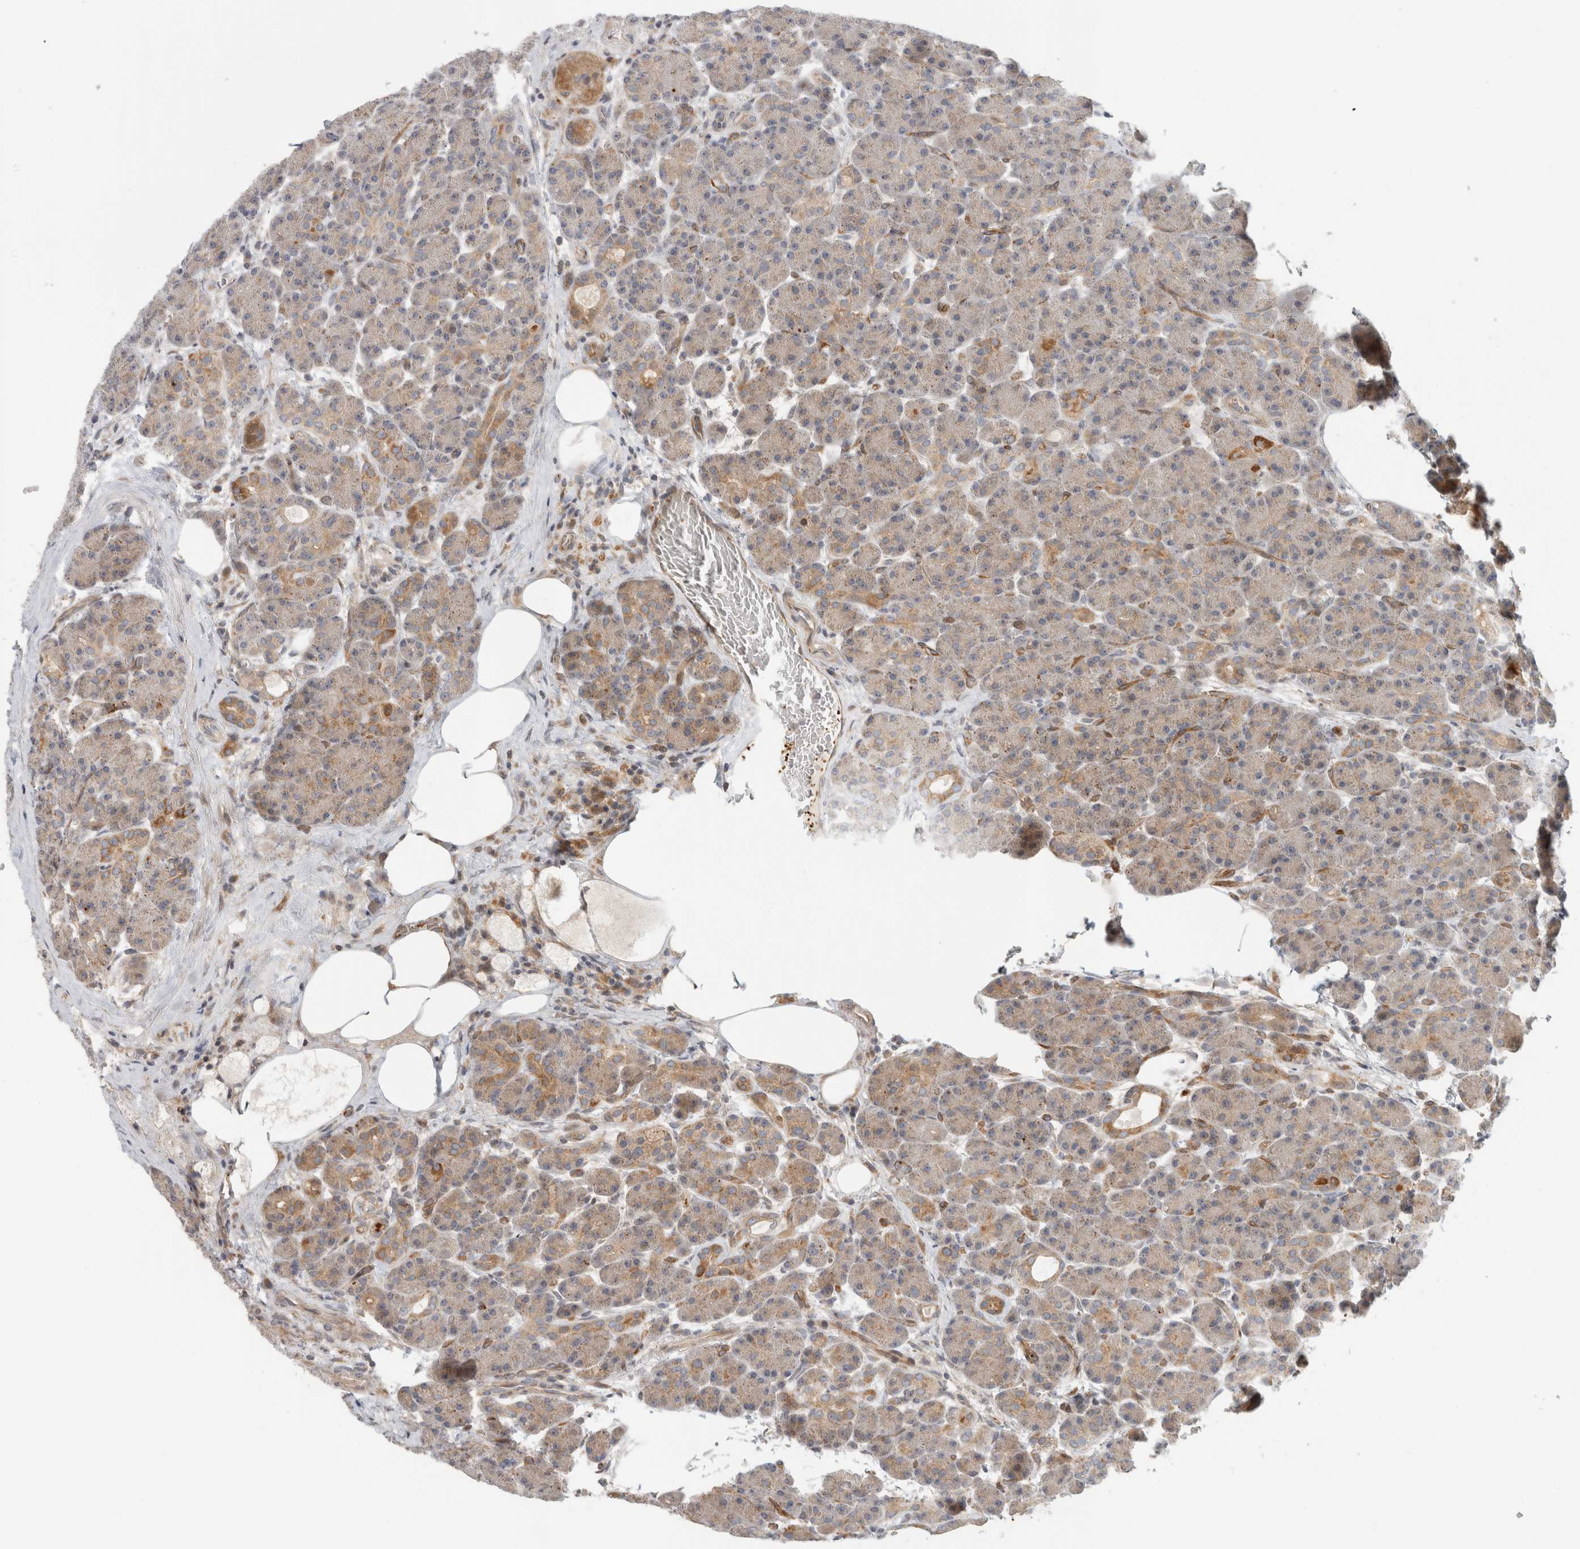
{"staining": {"intensity": "weak", "quantity": ">75%", "location": "cytoplasmic/membranous"}, "tissue": "pancreas", "cell_type": "Exocrine glandular cells", "image_type": "normal", "snomed": [{"axis": "morphology", "description": "Normal tissue, NOS"}, {"axis": "topography", "description": "Pancreas"}], "caption": "An IHC histopathology image of normal tissue is shown. Protein staining in brown highlights weak cytoplasmic/membranous positivity in pancreas within exocrine glandular cells. The staining was performed using DAB (3,3'-diaminobenzidine), with brown indicating positive protein expression. Nuclei are stained blue with hematoxylin.", "gene": "KPNA5", "patient": {"sex": "male", "age": 63}}